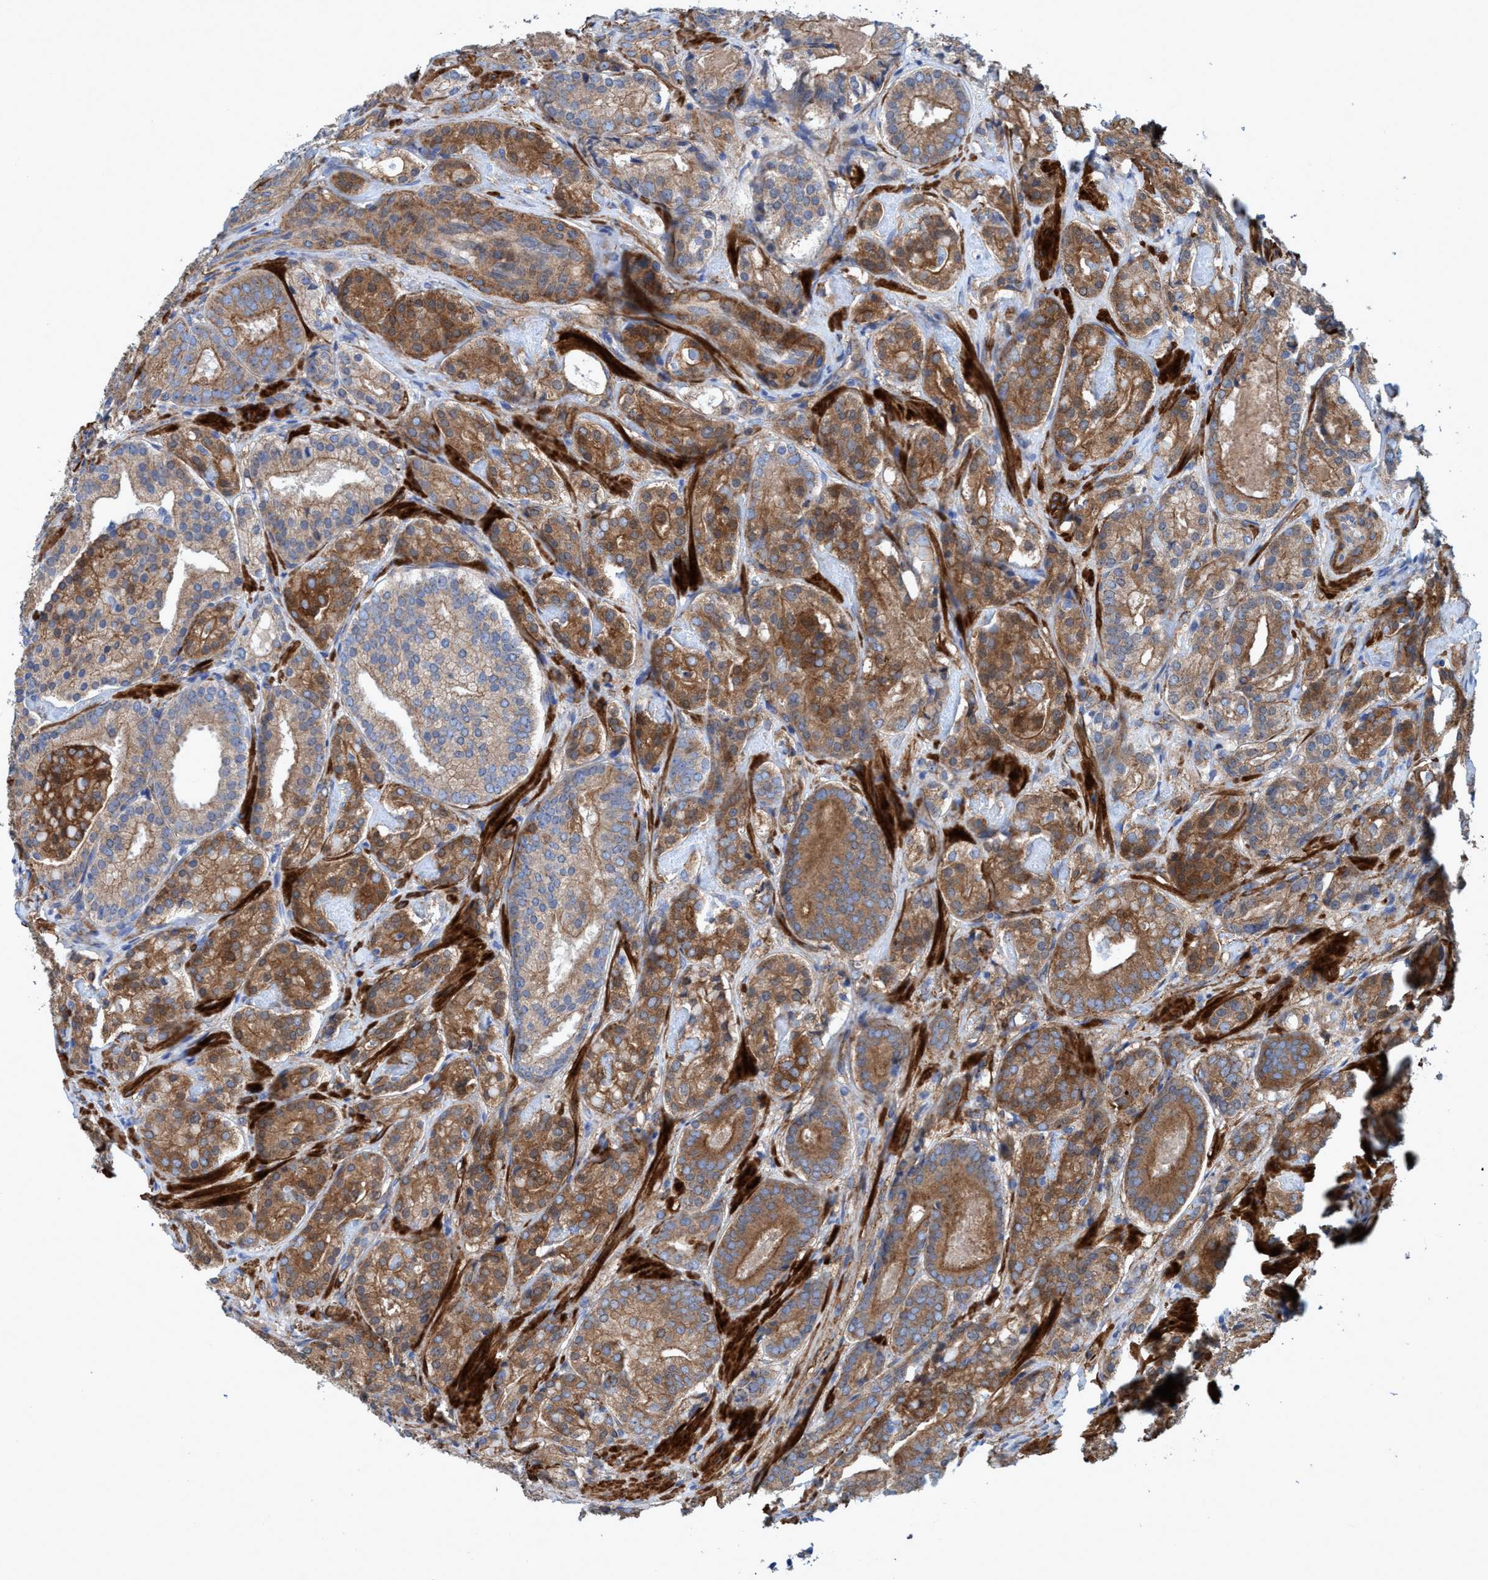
{"staining": {"intensity": "moderate", "quantity": ">75%", "location": "cytoplasmic/membranous"}, "tissue": "prostate cancer", "cell_type": "Tumor cells", "image_type": "cancer", "snomed": [{"axis": "morphology", "description": "Adenocarcinoma, Low grade"}, {"axis": "topography", "description": "Prostate"}], "caption": "Moderate cytoplasmic/membranous expression is present in about >75% of tumor cells in low-grade adenocarcinoma (prostate). (brown staining indicates protein expression, while blue staining denotes nuclei).", "gene": "GULP1", "patient": {"sex": "male", "age": 69}}